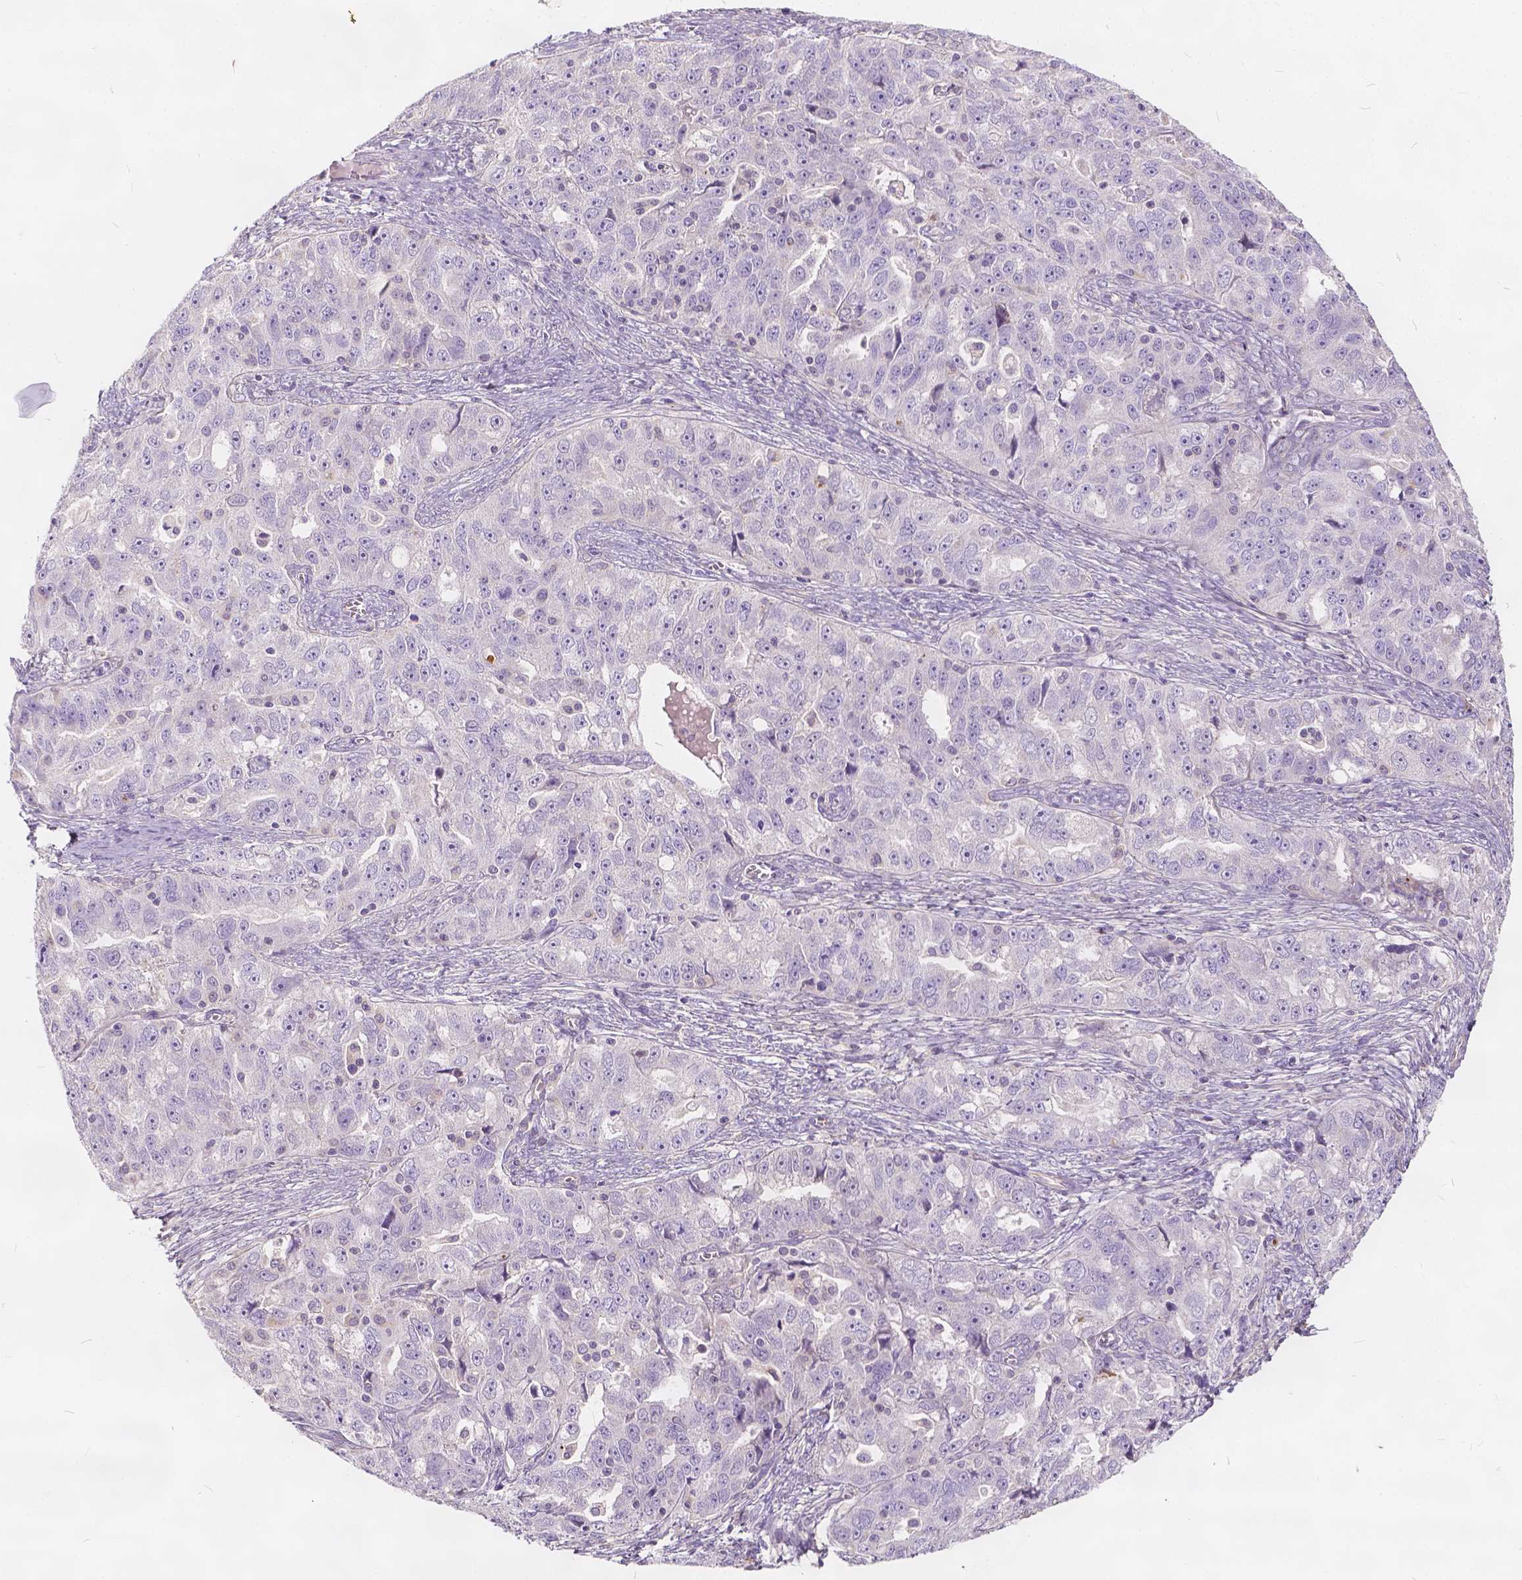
{"staining": {"intensity": "negative", "quantity": "none", "location": "none"}, "tissue": "ovarian cancer", "cell_type": "Tumor cells", "image_type": "cancer", "snomed": [{"axis": "morphology", "description": "Cystadenocarcinoma, serous, NOS"}, {"axis": "topography", "description": "Ovary"}], "caption": "Ovarian cancer (serous cystadenocarcinoma) stained for a protein using immunohistochemistry (IHC) displays no expression tumor cells.", "gene": "KIAA0513", "patient": {"sex": "female", "age": 51}}